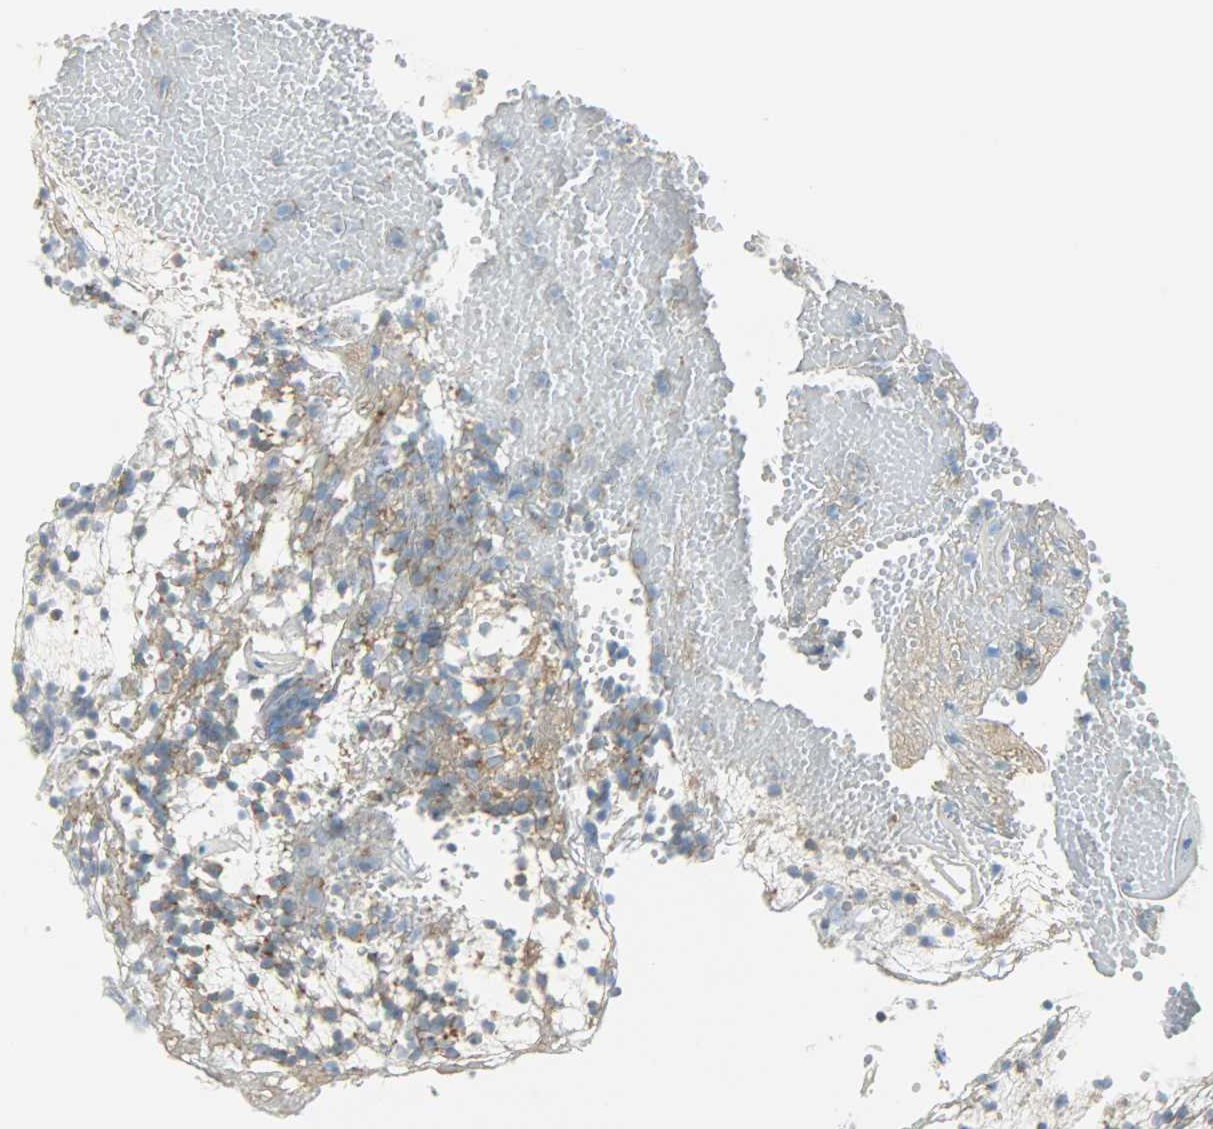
{"staining": {"intensity": "weak", "quantity": ">75%", "location": "cytoplasmic/membranous"}, "tissue": "tonsil", "cell_type": "Squamous epithelial cells", "image_type": "normal", "snomed": [{"axis": "morphology", "description": "Normal tissue, NOS"}, {"axis": "topography", "description": "Tonsil"}], "caption": "Immunohistochemistry of normal tonsil reveals low levels of weak cytoplasmic/membranous staining in about >75% of squamous epithelial cells. (IHC, brightfield microscopy, high magnification).", "gene": "TSC22D2", "patient": {"sex": "female", "age": 40}}